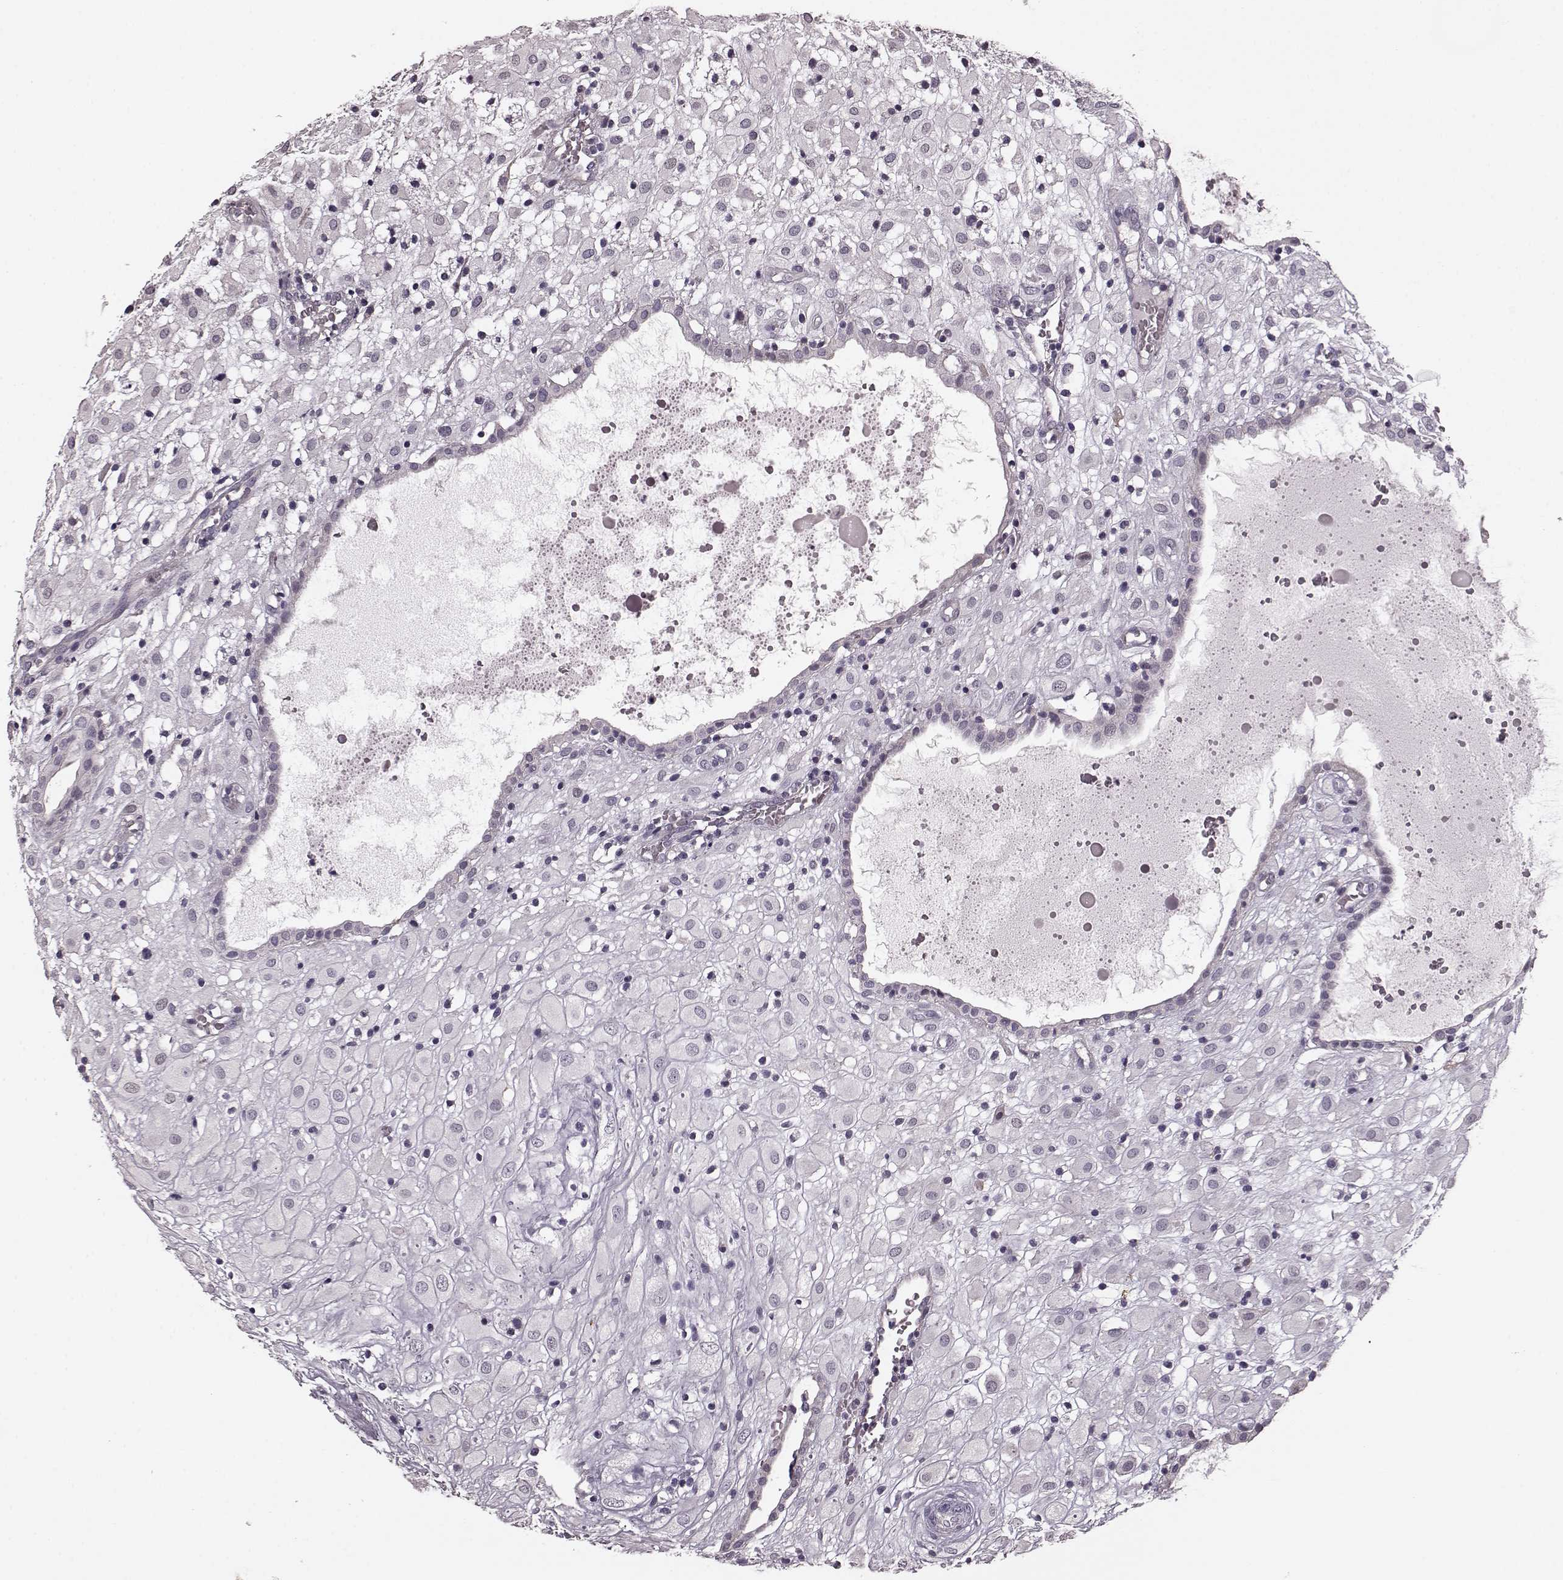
{"staining": {"intensity": "negative", "quantity": "none", "location": "none"}, "tissue": "placenta", "cell_type": "Decidual cells", "image_type": "normal", "snomed": [{"axis": "morphology", "description": "Normal tissue, NOS"}, {"axis": "topography", "description": "Placenta"}], "caption": "This is an IHC image of normal placenta. There is no positivity in decidual cells.", "gene": "PDCD1", "patient": {"sex": "female", "age": 24}}